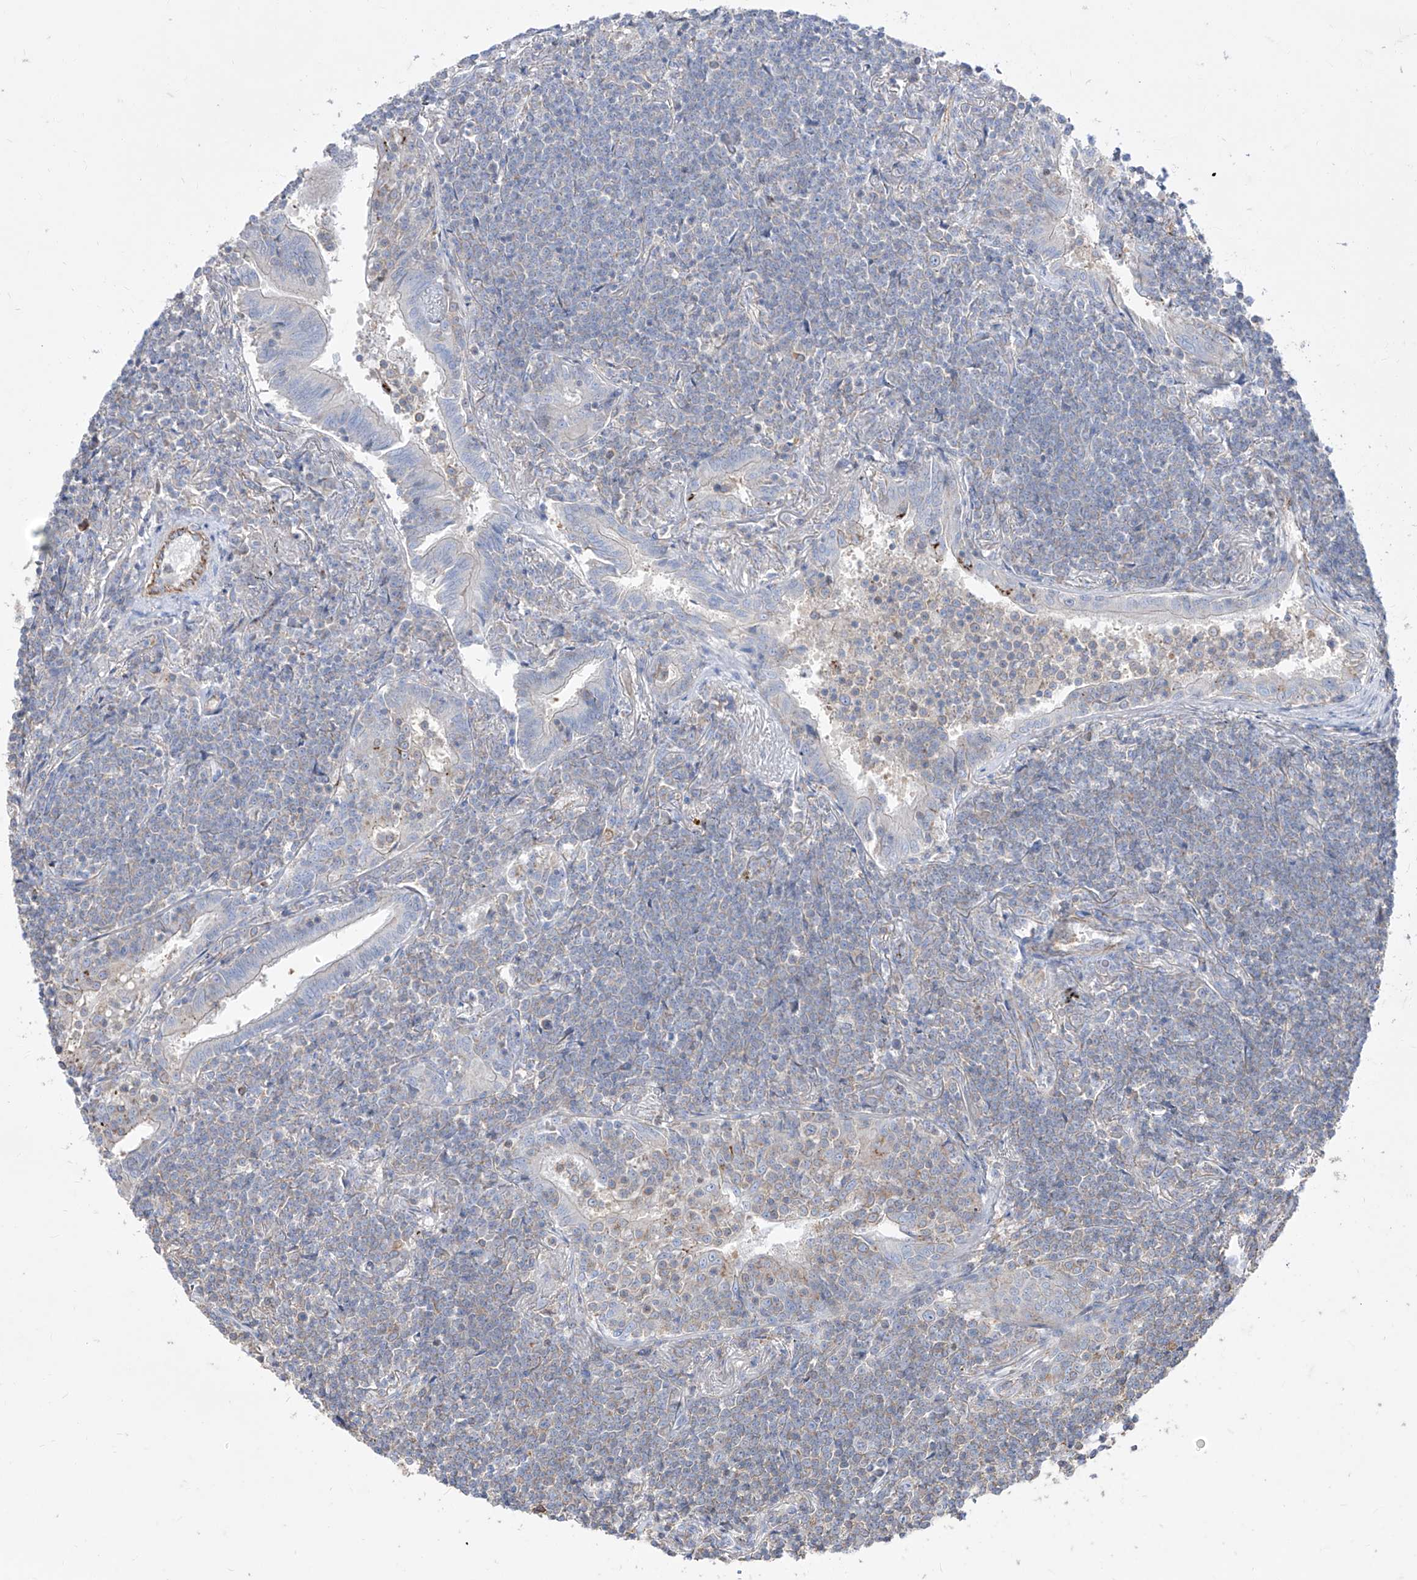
{"staining": {"intensity": "negative", "quantity": "none", "location": "none"}, "tissue": "lymphoma", "cell_type": "Tumor cells", "image_type": "cancer", "snomed": [{"axis": "morphology", "description": "Malignant lymphoma, non-Hodgkin's type, Low grade"}, {"axis": "topography", "description": "Lung"}], "caption": "Image shows no significant protein expression in tumor cells of lymphoma.", "gene": "C1orf74", "patient": {"sex": "female", "age": 71}}